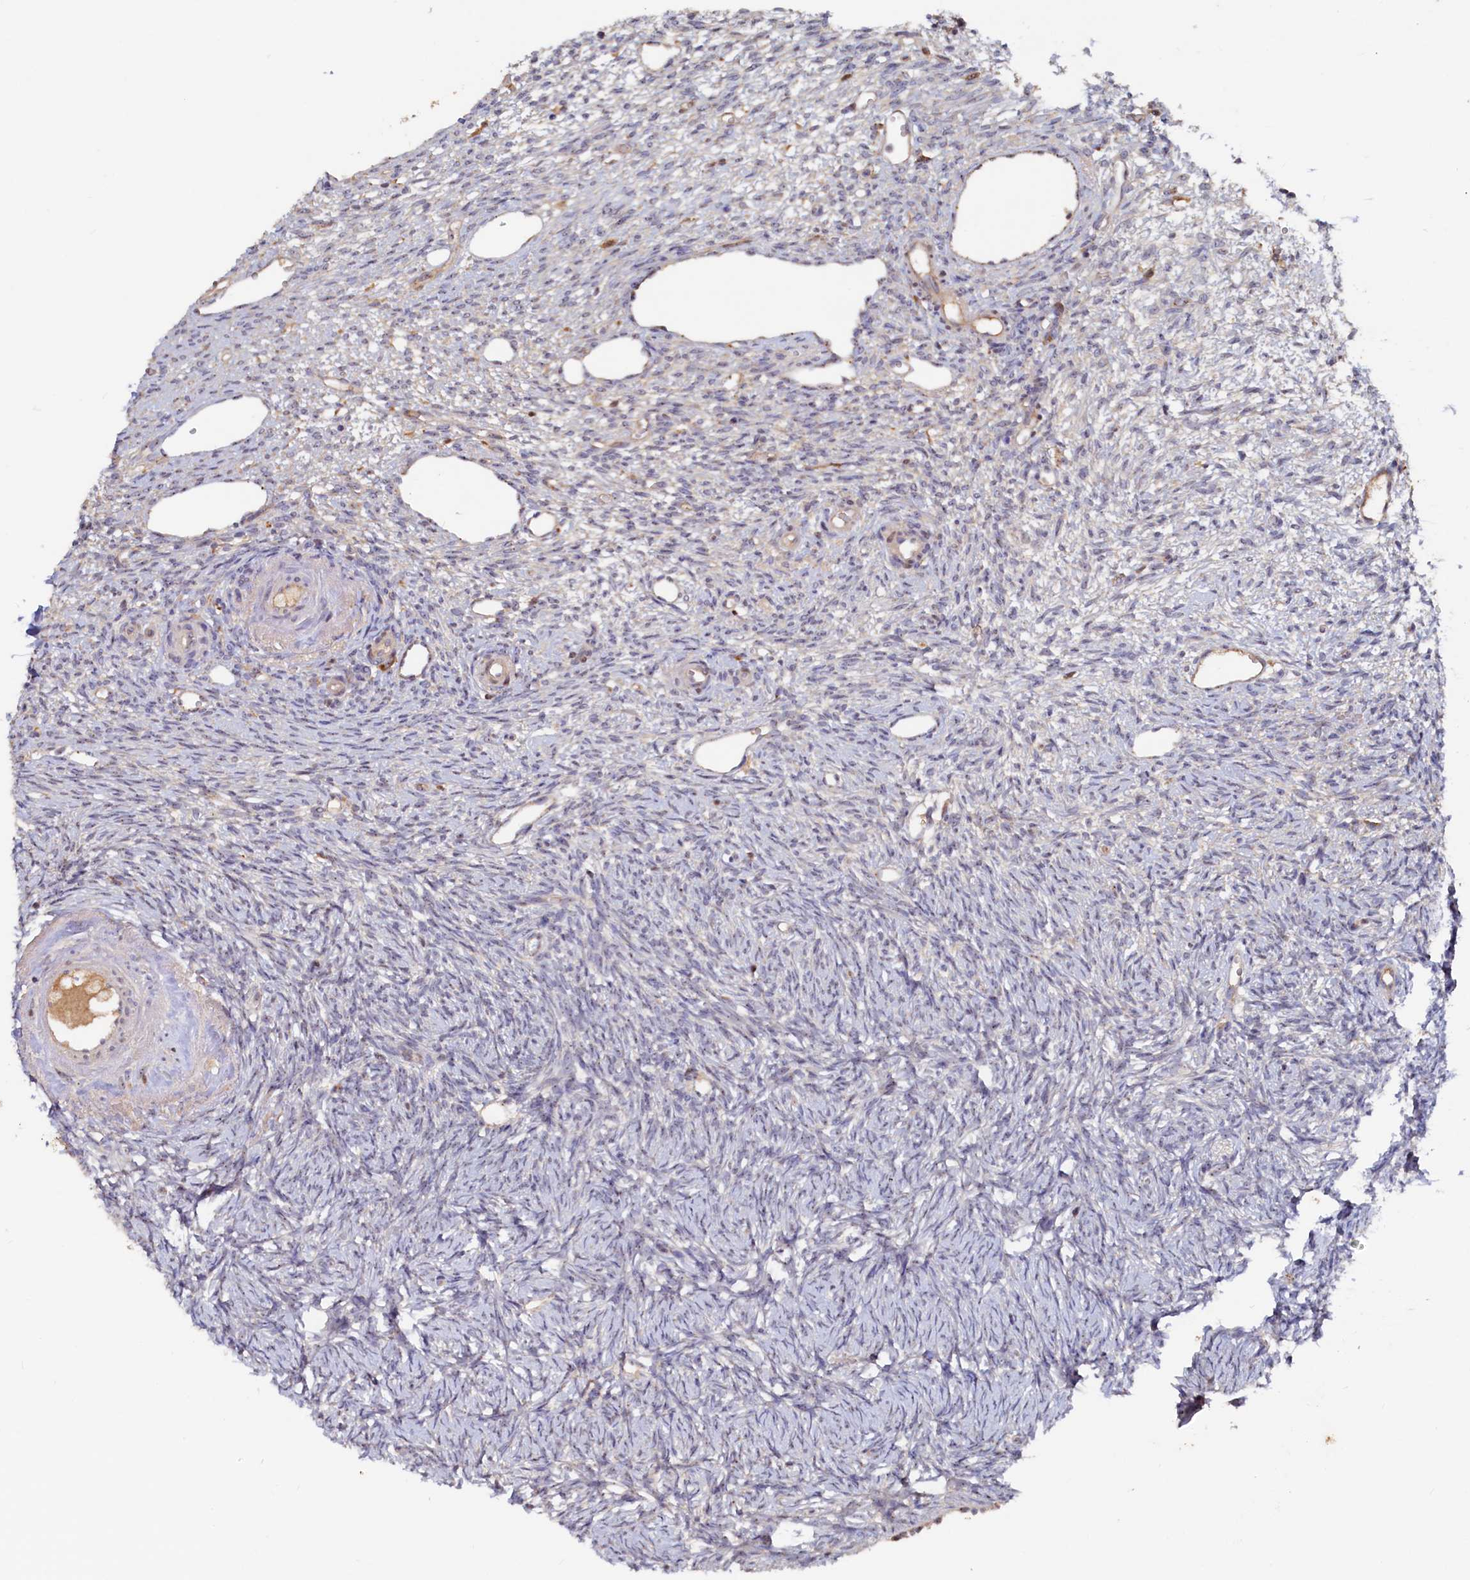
{"staining": {"intensity": "negative", "quantity": "none", "location": "none"}, "tissue": "ovary", "cell_type": "Ovarian stroma cells", "image_type": "normal", "snomed": [{"axis": "morphology", "description": "Normal tissue, NOS"}, {"axis": "topography", "description": "Ovary"}], "caption": "High power microscopy photomicrograph of an immunohistochemistry (IHC) histopathology image of normal ovary, revealing no significant staining in ovarian stroma cells.", "gene": "RGS7BP", "patient": {"sex": "female", "age": 51}}